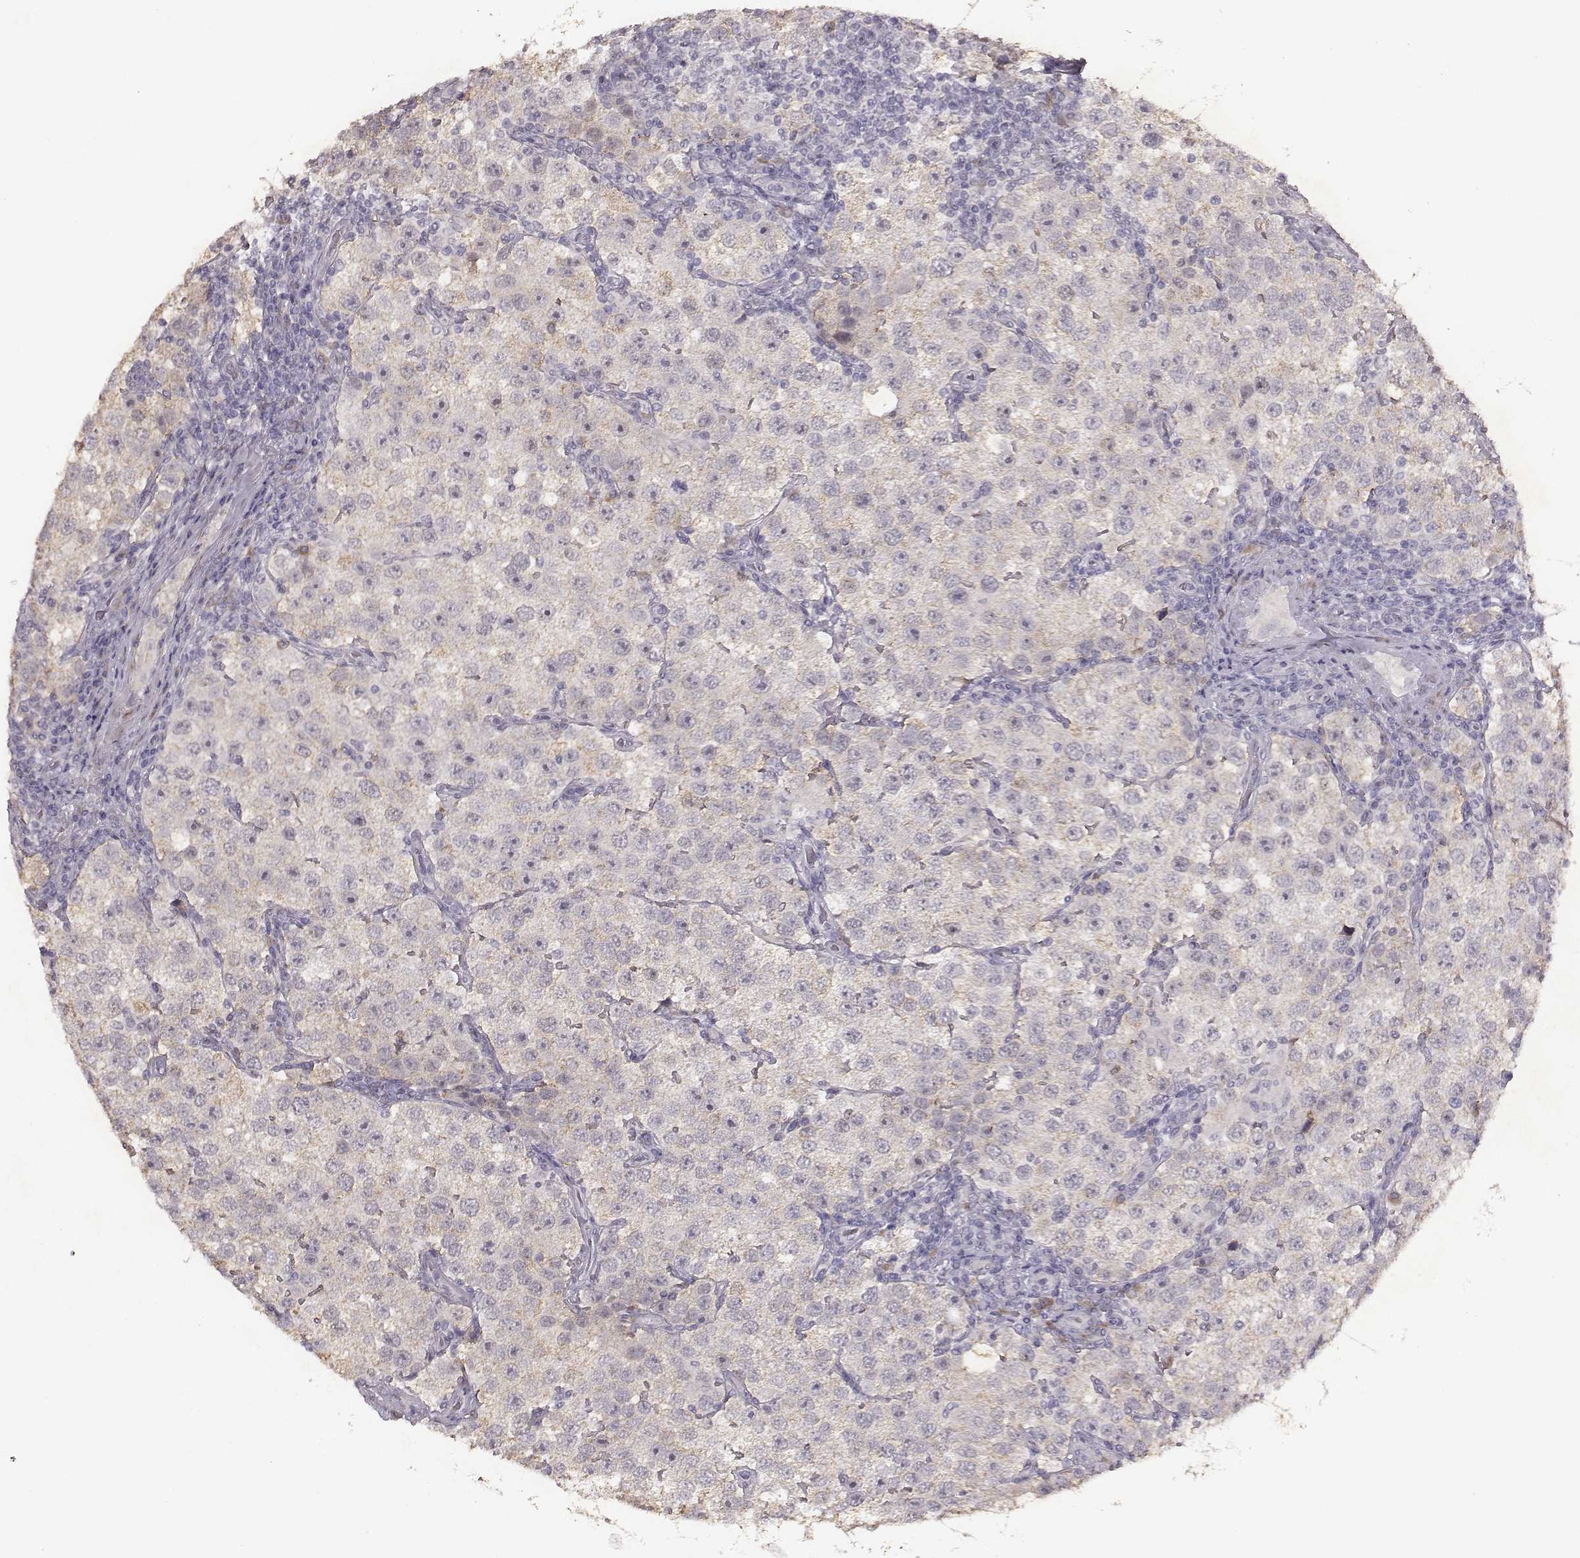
{"staining": {"intensity": "negative", "quantity": "none", "location": "none"}, "tissue": "testis cancer", "cell_type": "Tumor cells", "image_type": "cancer", "snomed": [{"axis": "morphology", "description": "Seminoma, NOS"}, {"axis": "topography", "description": "Testis"}], "caption": "IHC of human testis cancer reveals no staining in tumor cells.", "gene": "SLC22A6", "patient": {"sex": "male", "age": 37}}